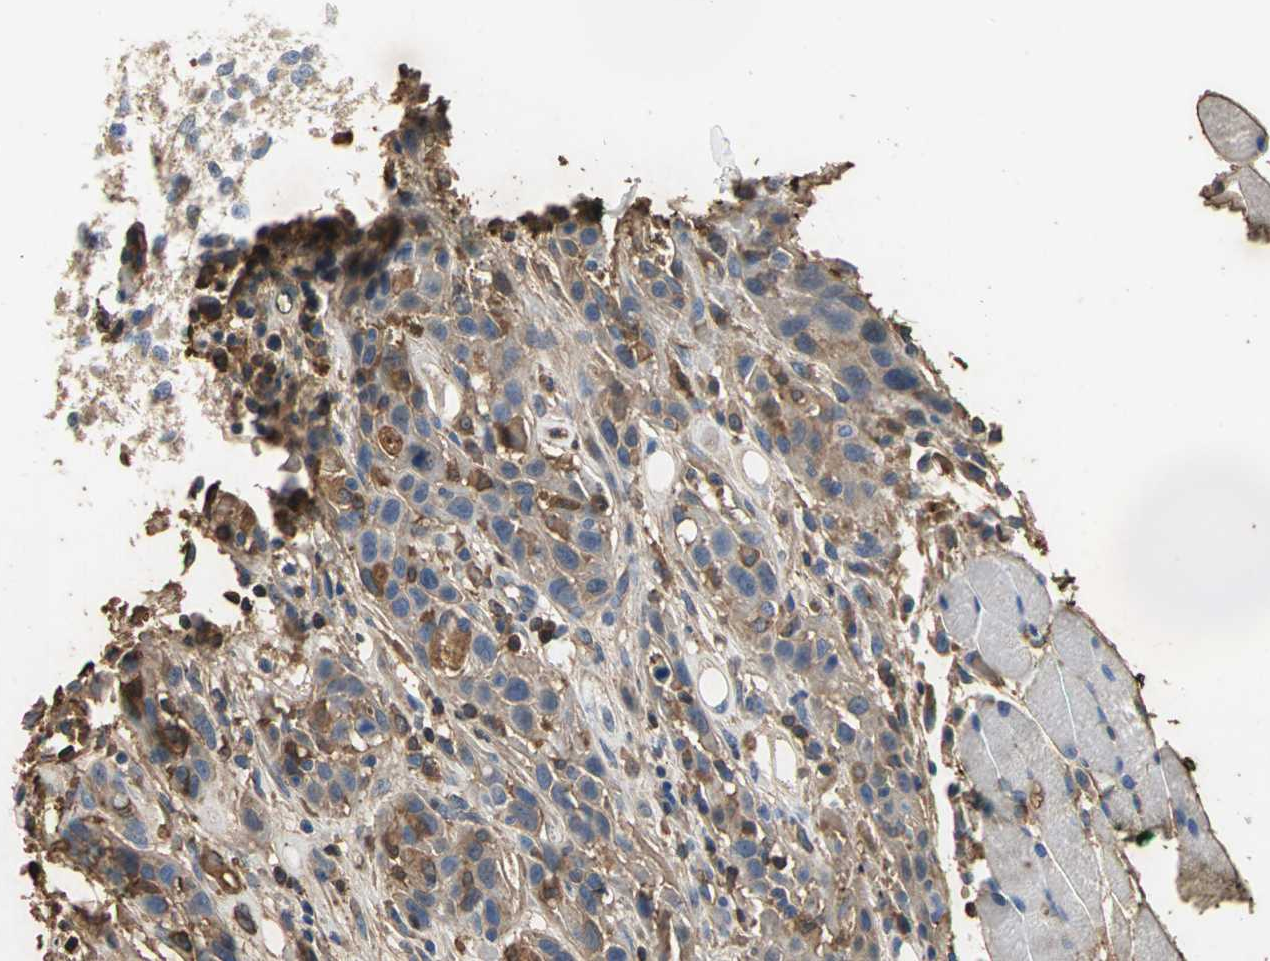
{"staining": {"intensity": "moderate", "quantity": ">75%", "location": "cytoplasmic/membranous"}, "tissue": "head and neck cancer", "cell_type": "Tumor cells", "image_type": "cancer", "snomed": [{"axis": "morphology", "description": "Normal tissue, NOS"}, {"axis": "morphology", "description": "Squamous cell carcinoma, NOS"}, {"axis": "topography", "description": "Oral tissue"}, {"axis": "topography", "description": "Head-Neck"}], "caption": "Immunohistochemical staining of human head and neck squamous cell carcinoma shows moderate cytoplasmic/membranous protein positivity in about >75% of tumor cells. (brown staining indicates protein expression, while blue staining denotes nuclei).", "gene": "TREM1", "patient": {"sex": "female", "age": 50}}